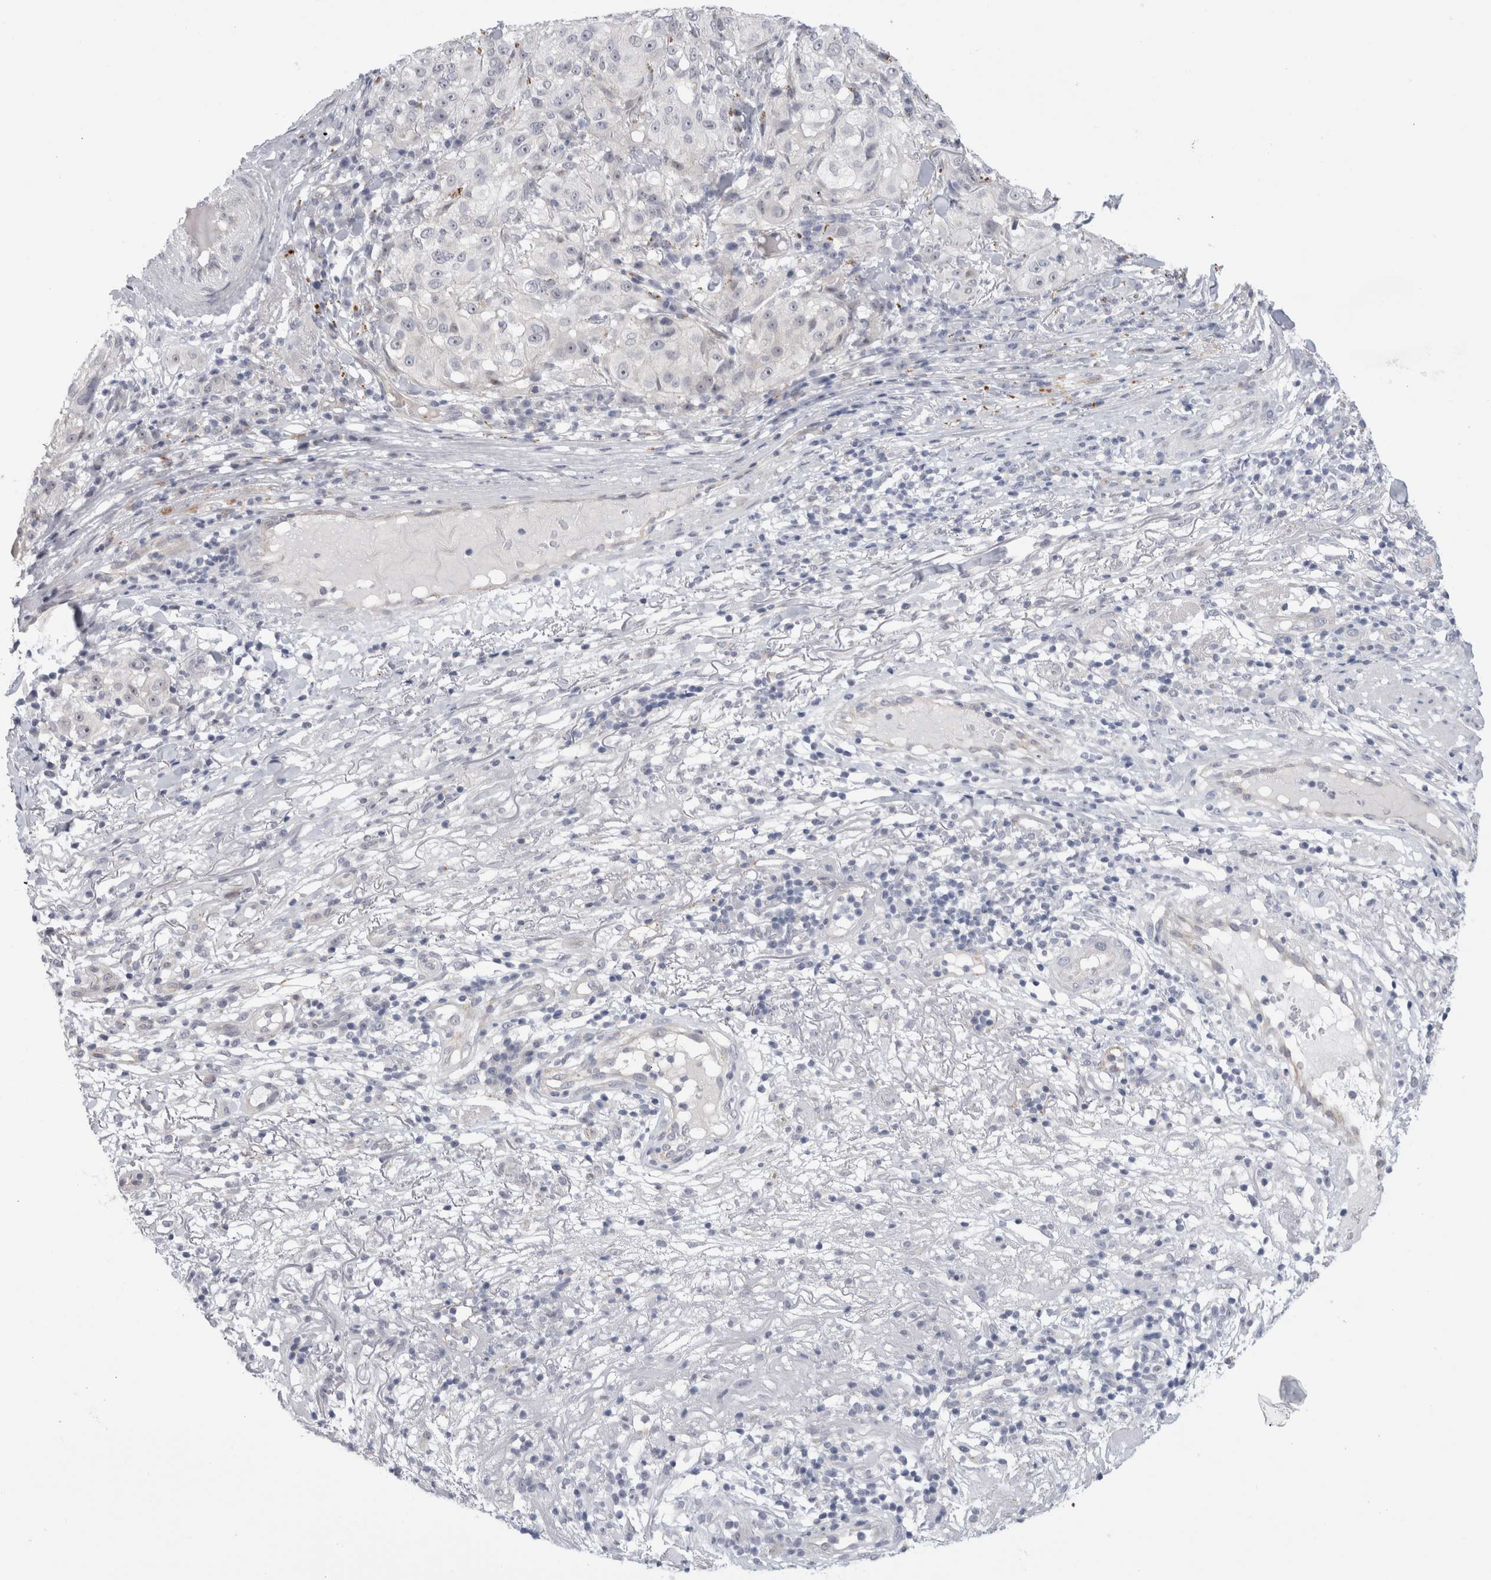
{"staining": {"intensity": "negative", "quantity": "none", "location": "none"}, "tissue": "melanoma", "cell_type": "Tumor cells", "image_type": "cancer", "snomed": [{"axis": "morphology", "description": "Necrosis, NOS"}, {"axis": "morphology", "description": "Malignant melanoma, NOS"}, {"axis": "topography", "description": "Skin"}], "caption": "Melanoma was stained to show a protein in brown. There is no significant positivity in tumor cells.", "gene": "ANKMY1", "patient": {"sex": "female", "age": 87}}